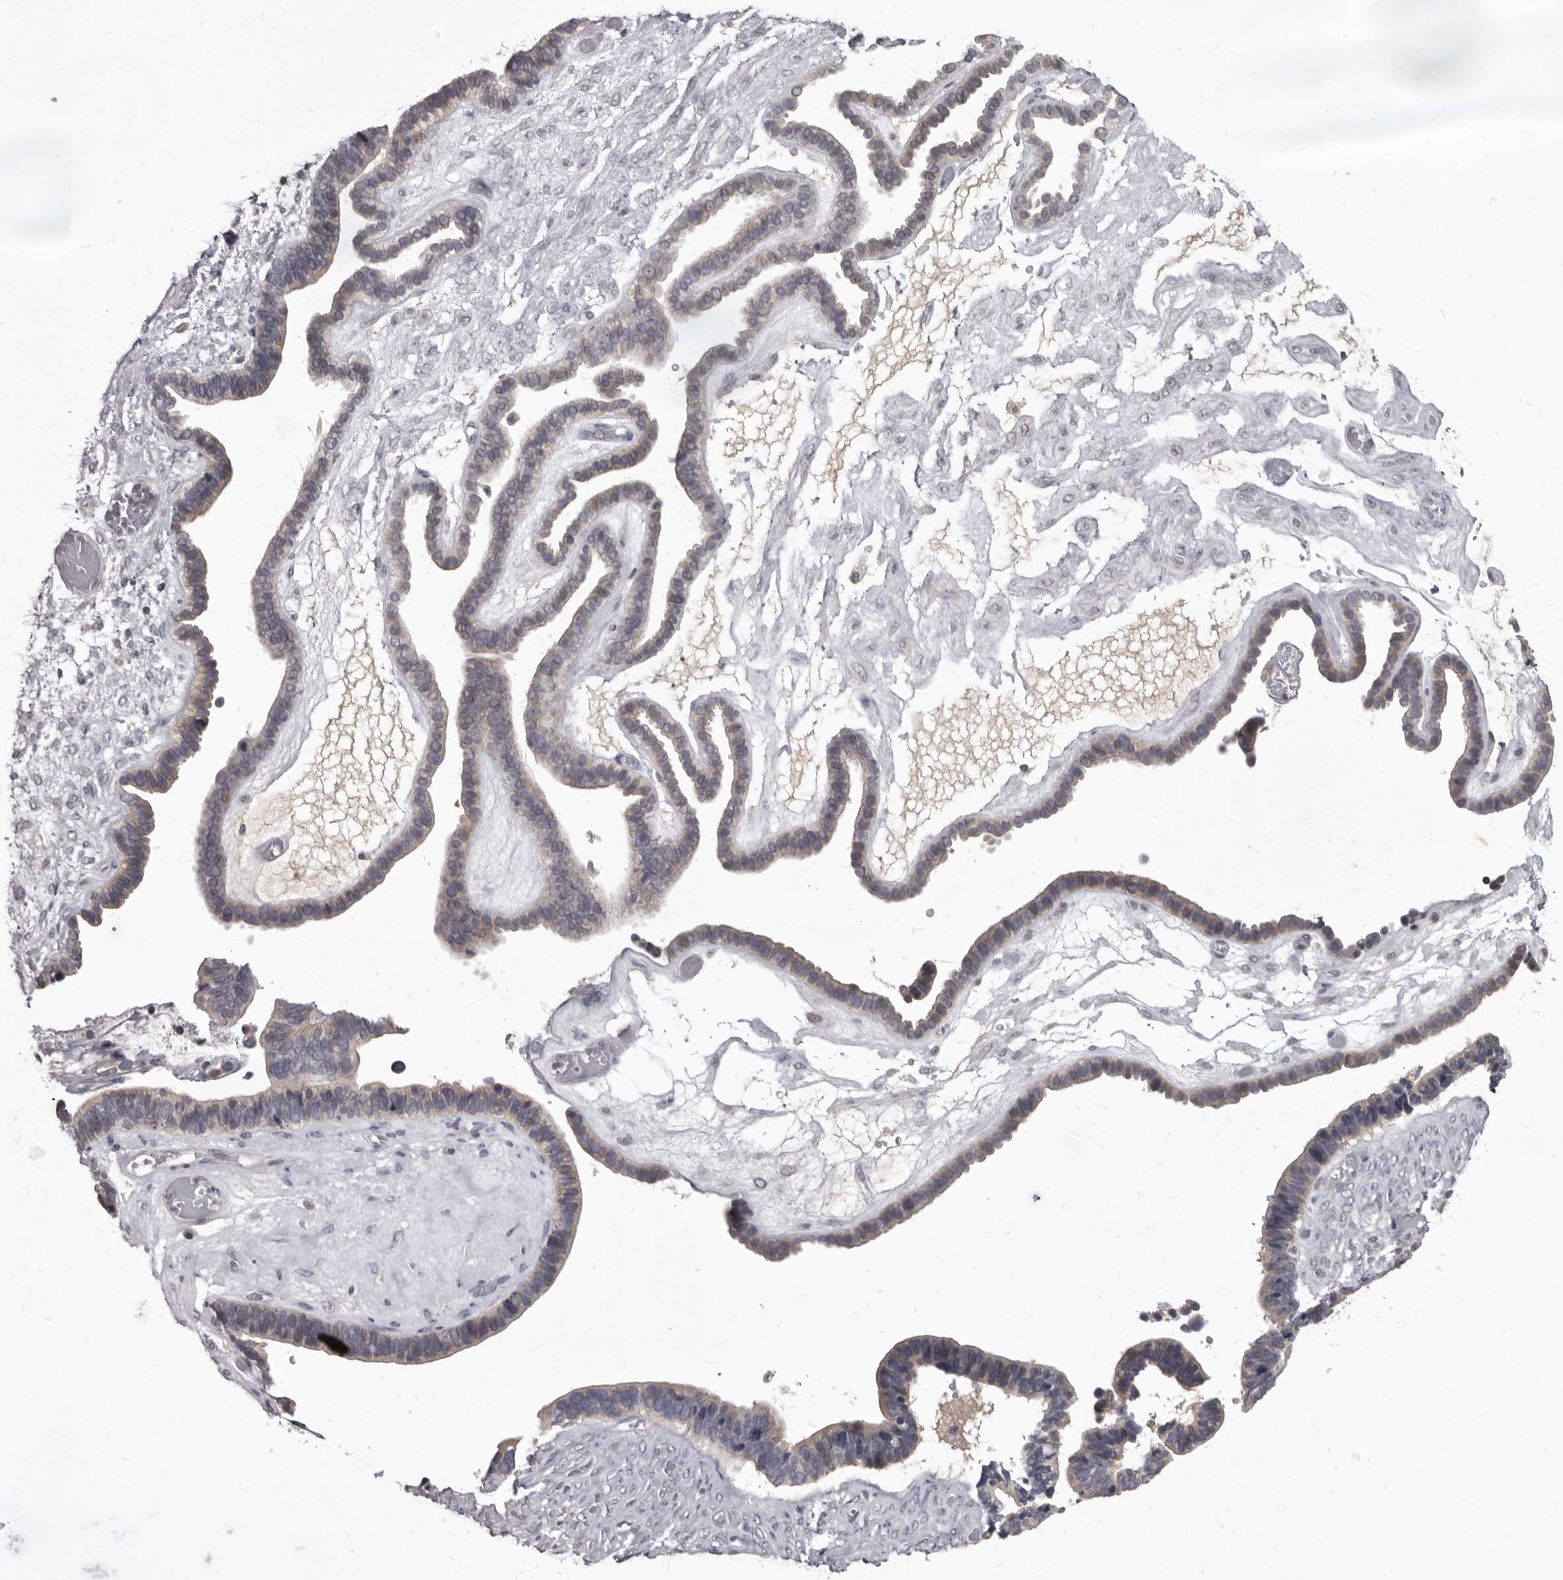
{"staining": {"intensity": "weak", "quantity": "<25%", "location": "cytoplasmic/membranous"}, "tissue": "ovarian cancer", "cell_type": "Tumor cells", "image_type": "cancer", "snomed": [{"axis": "morphology", "description": "Cystadenocarcinoma, serous, NOS"}, {"axis": "topography", "description": "Ovary"}], "caption": "Immunohistochemical staining of serous cystadenocarcinoma (ovarian) reveals no significant positivity in tumor cells. Nuclei are stained in blue.", "gene": "SULT1E1", "patient": {"sex": "female", "age": 56}}